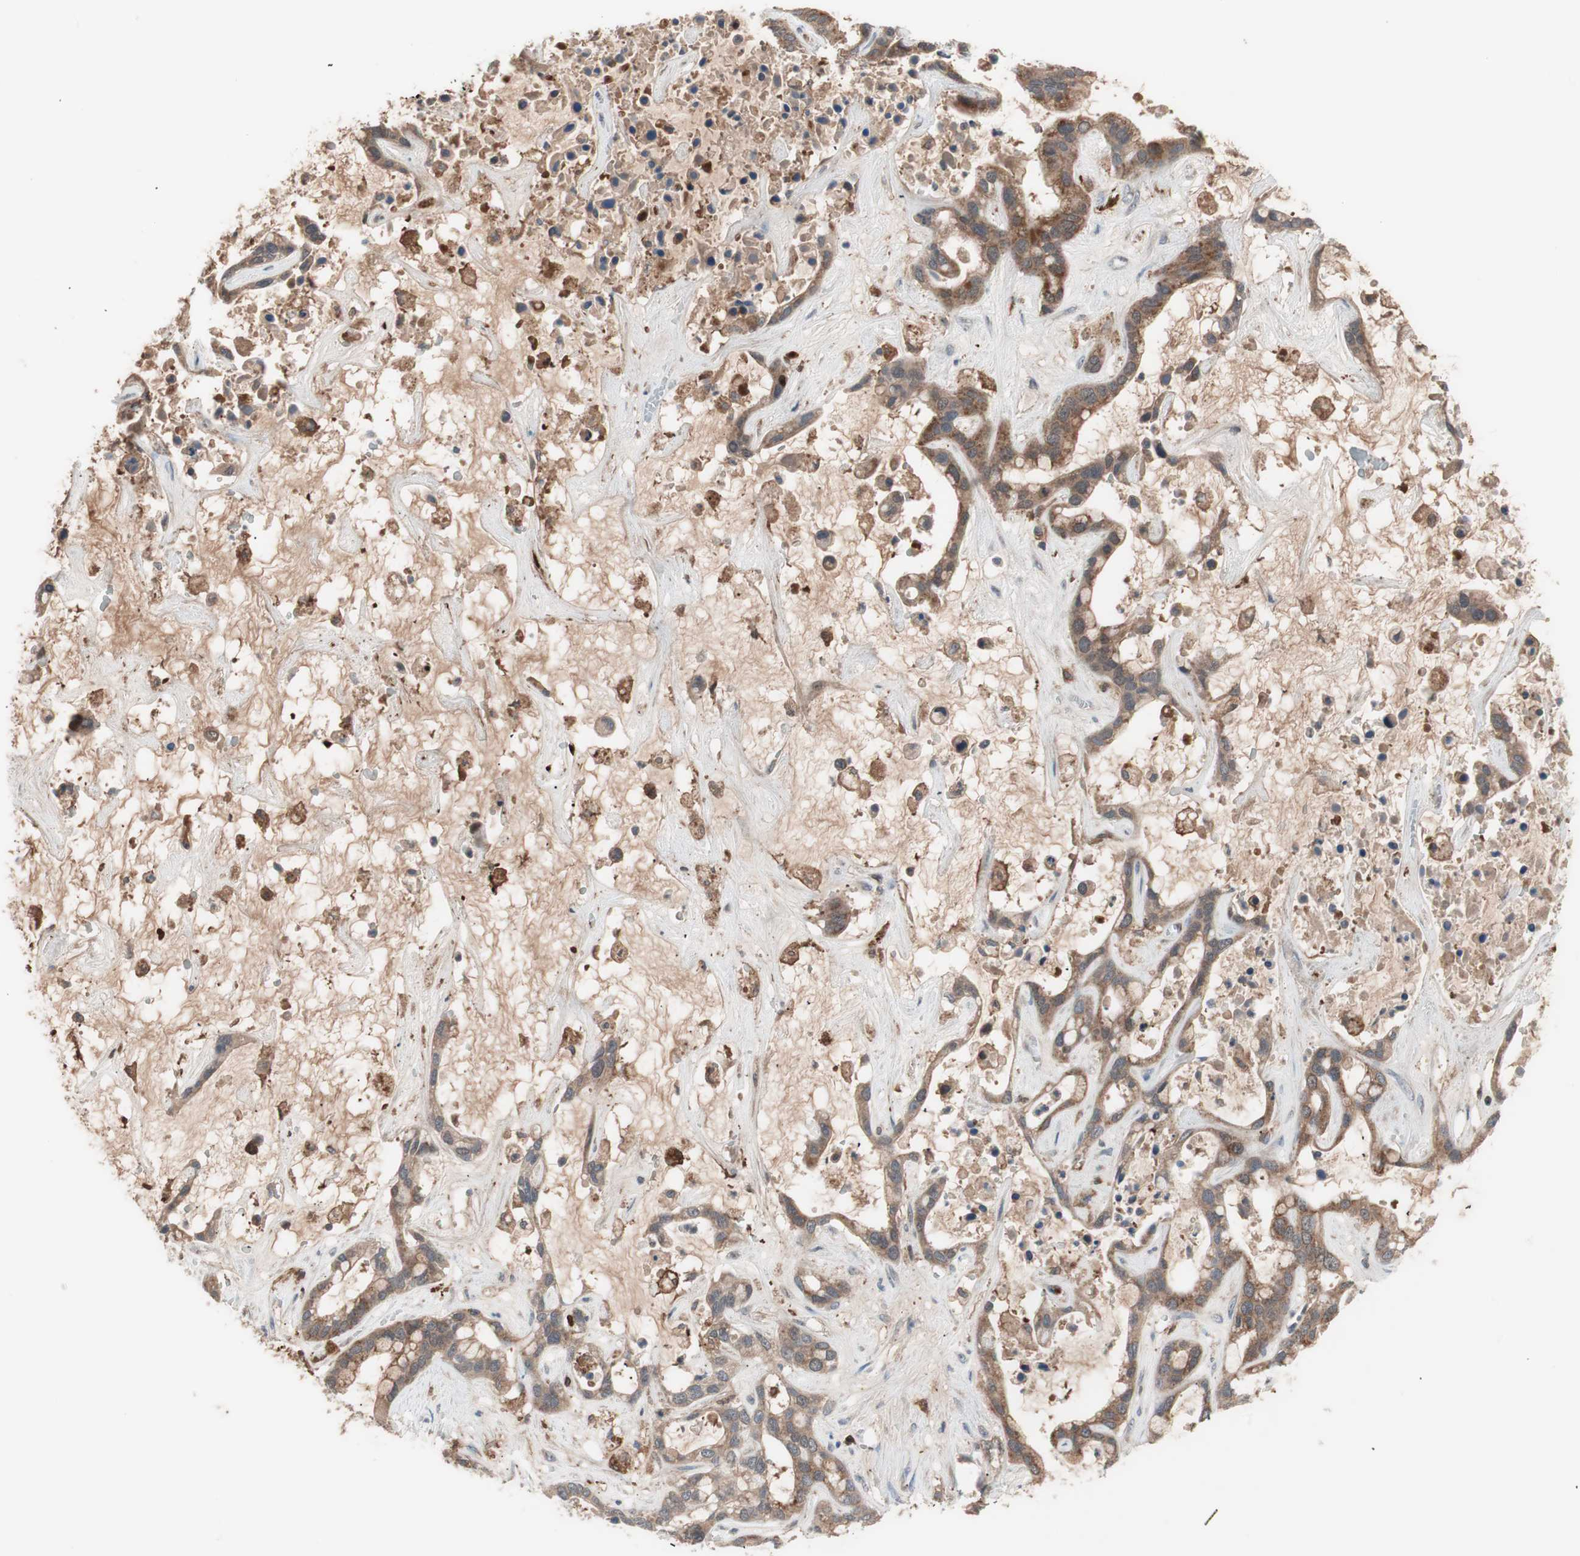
{"staining": {"intensity": "moderate", "quantity": ">75%", "location": "cytoplasmic/membranous"}, "tissue": "liver cancer", "cell_type": "Tumor cells", "image_type": "cancer", "snomed": [{"axis": "morphology", "description": "Cholangiocarcinoma"}, {"axis": "topography", "description": "Liver"}], "caption": "Protein expression analysis of human liver cancer (cholangiocarcinoma) reveals moderate cytoplasmic/membranous expression in about >75% of tumor cells.", "gene": "HMBS", "patient": {"sex": "female", "age": 65}}